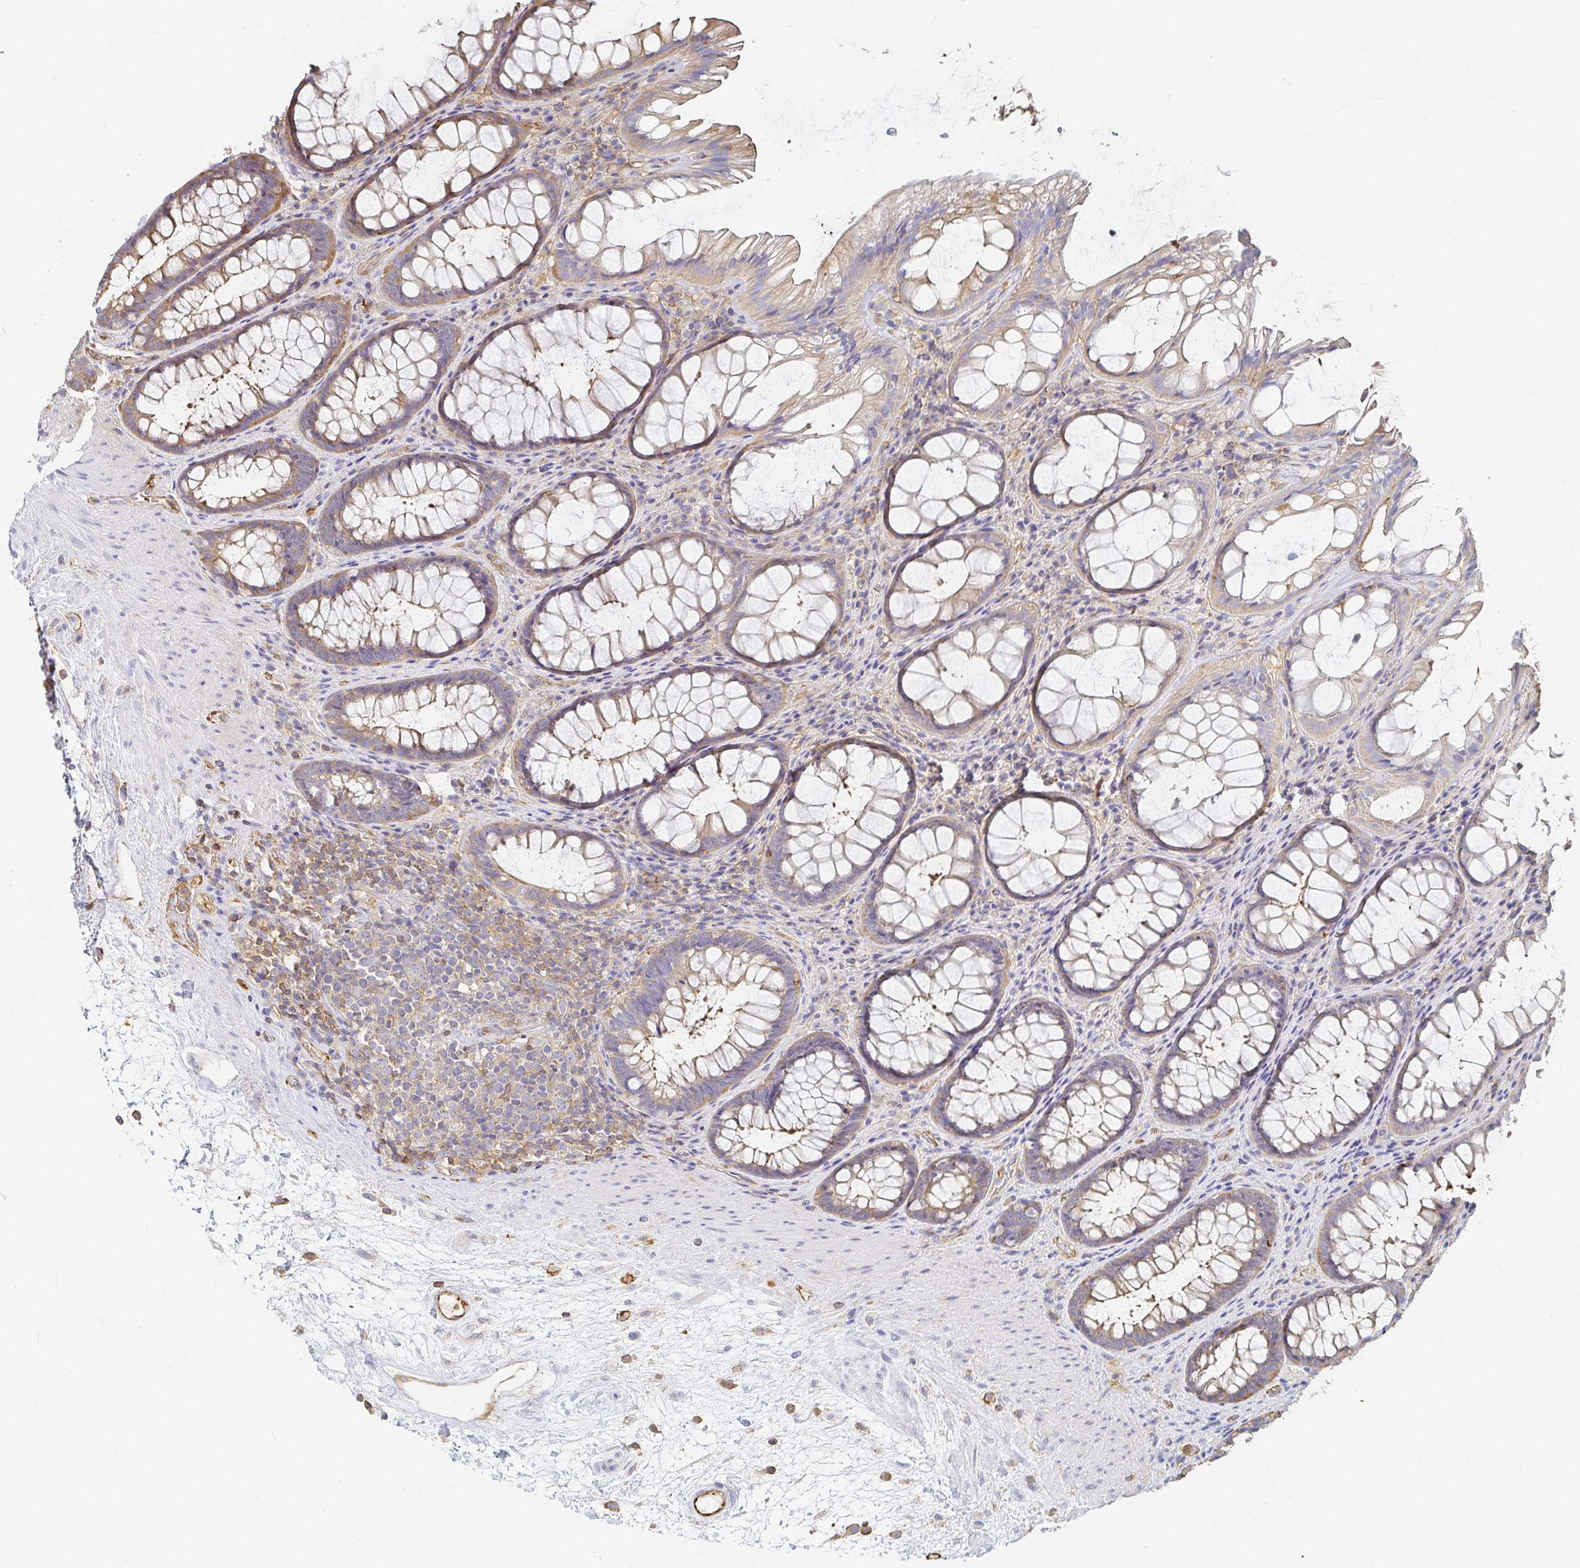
{"staining": {"intensity": "moderate", "quantity": "25%-75%", "location": "cytoplasmic/membranous"}, "tissue": "rectum", "cell_type": "Glandular cells", "image_type": "normal", "snomed": [{"axis": "morphology", "description": "Normal tissue, NOS"}, {"axis": "topography", "description": "Rectum"}], "caption": "Immunohistochemistry (IHC) photomicrograph of normal human rectum stained for a protein (brown), which reveals medium levels of moderate cytoplasmic/membranous positivity in about 25%-75% of glandular cells.", "gene": "TSPAN19", "patient": {"sex": "male", "age": 72}}